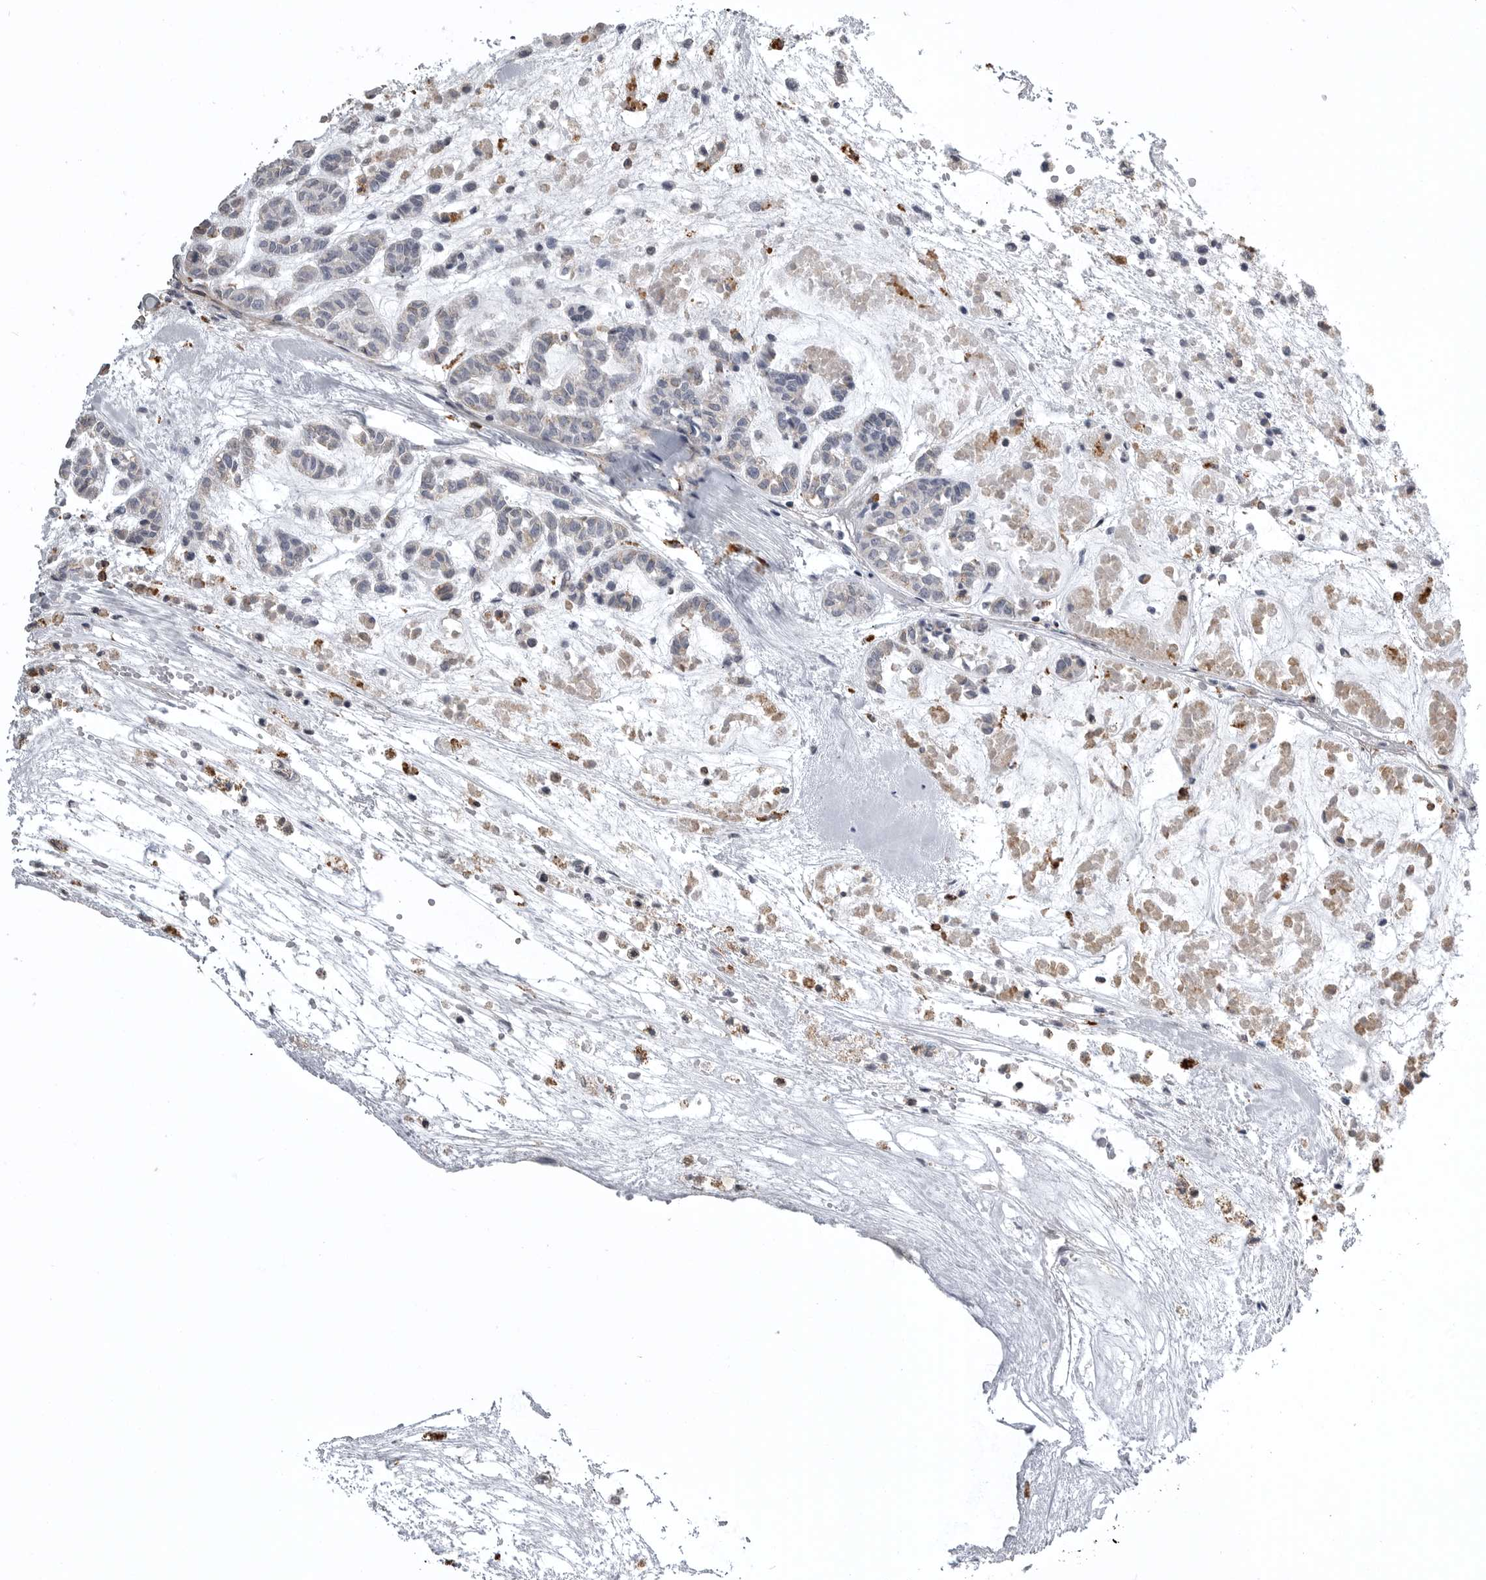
{"staining": {"intensity": "weak", "quantity": "<25%", "location": "cytoplasmic/membranous"}, "tissue": "head and neck cancer", "cell_type": "Tumor cells", "image_type": "cancer", "snomed": [{"axis": "morphology", "description": "Adenocarcinoma, NOS"}, {"axis": "morphology", "description": "Adenoma, NOS"}, {"axis": "topography", "description": "Head-Neck"}], "caption": "Human head and neck cancer stained for a protein using IHC demonstrates no staining in tumor cells.", "gene": "AOC3", "patient": {"sex": "female", "age": 55}}